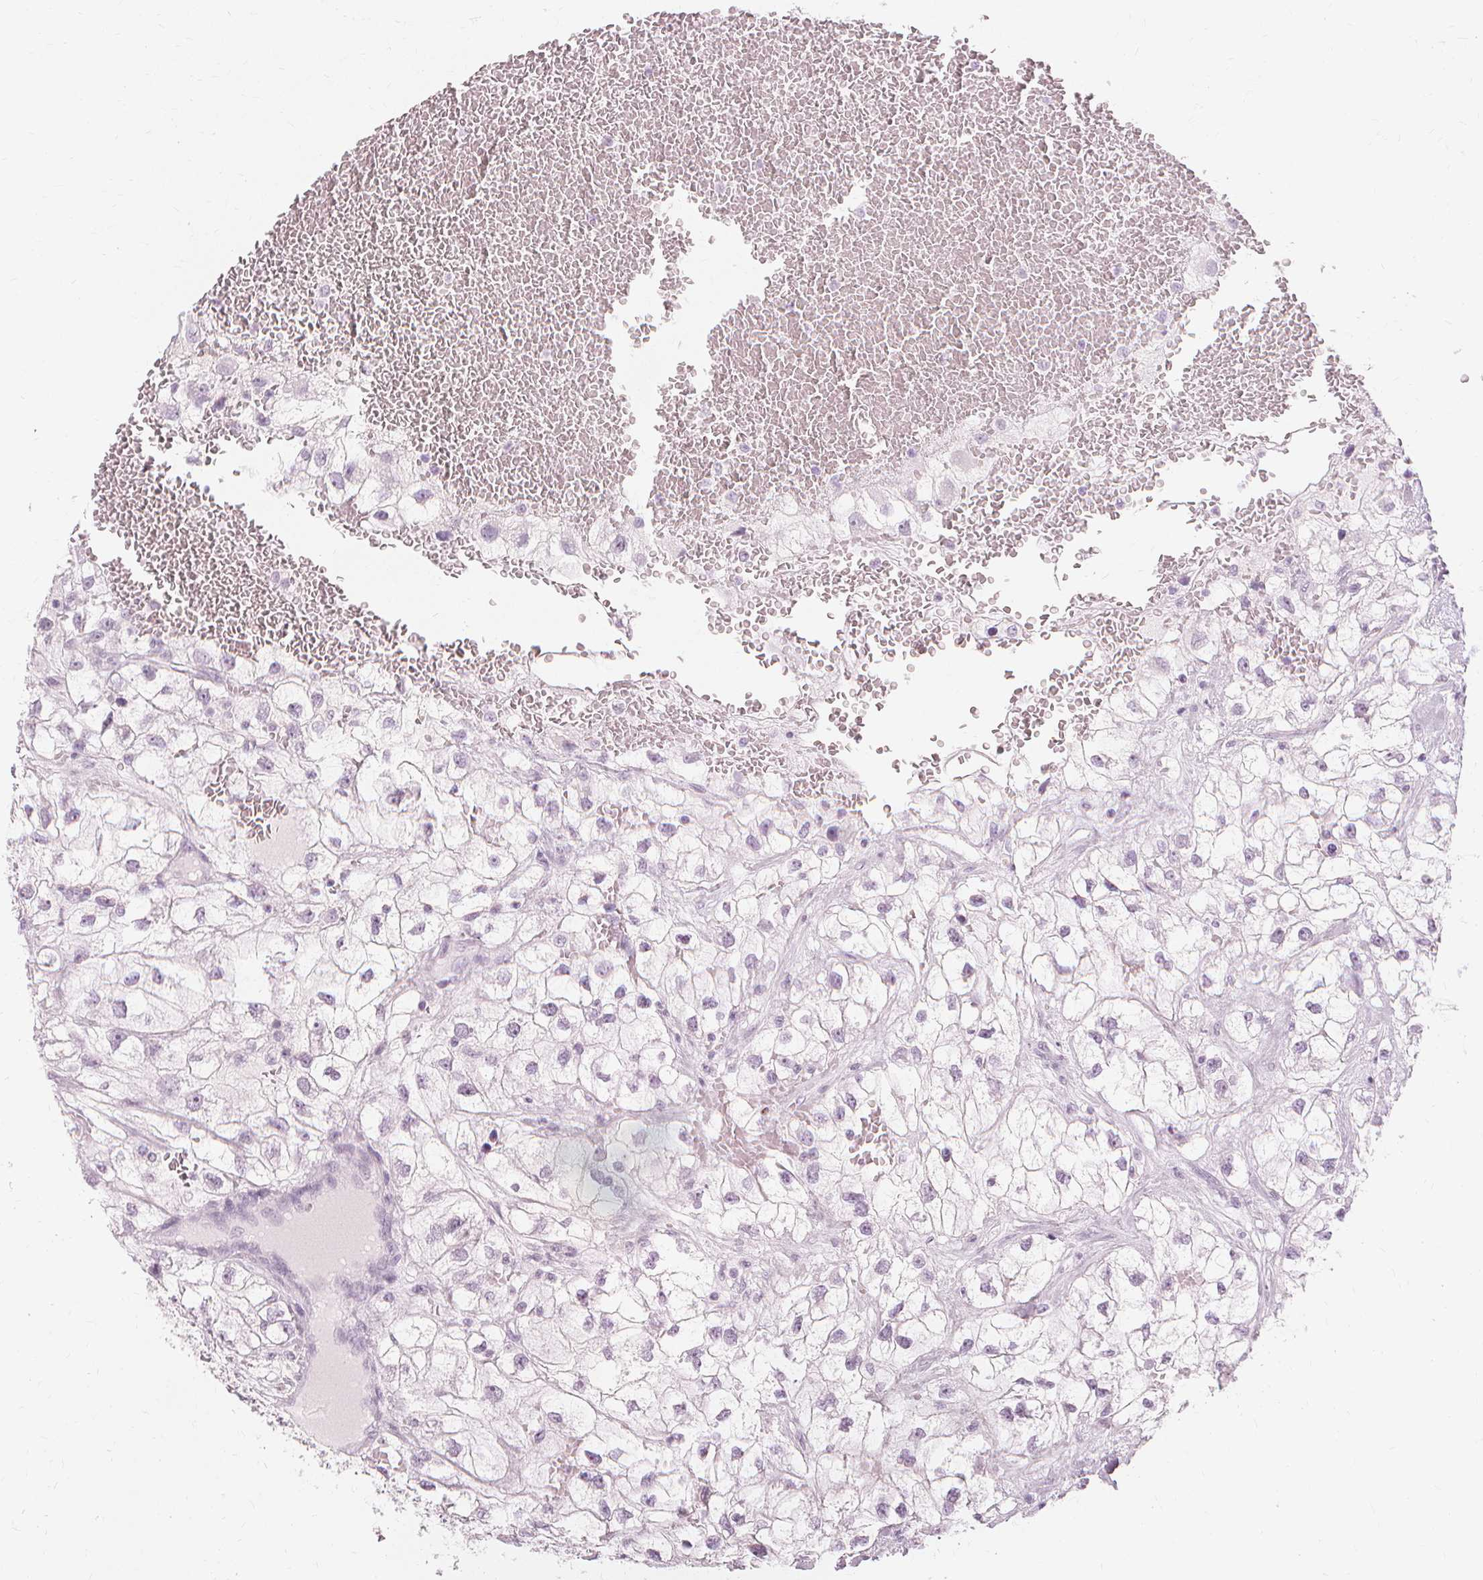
{"staining": {"intensity": "negative", "quantity": "none", "location": "none"}, "tissue": "renal cancer", "cell_type": "Tumor cells", "image_type": "cancer", "snomed": [{"axis": "morphology", "description": "Adenocarcinoma, NOS"}, {"axis": "topography", "description": "Kidney"}], "caption": "There is no significant expression in tumor cells of renal adenocarcinoma. (DAB immunohistochemistry visualized using brightfield microscopy, high magnification).", "gene": "TFF1", "patient": {"sex": "male", "age": 59}}